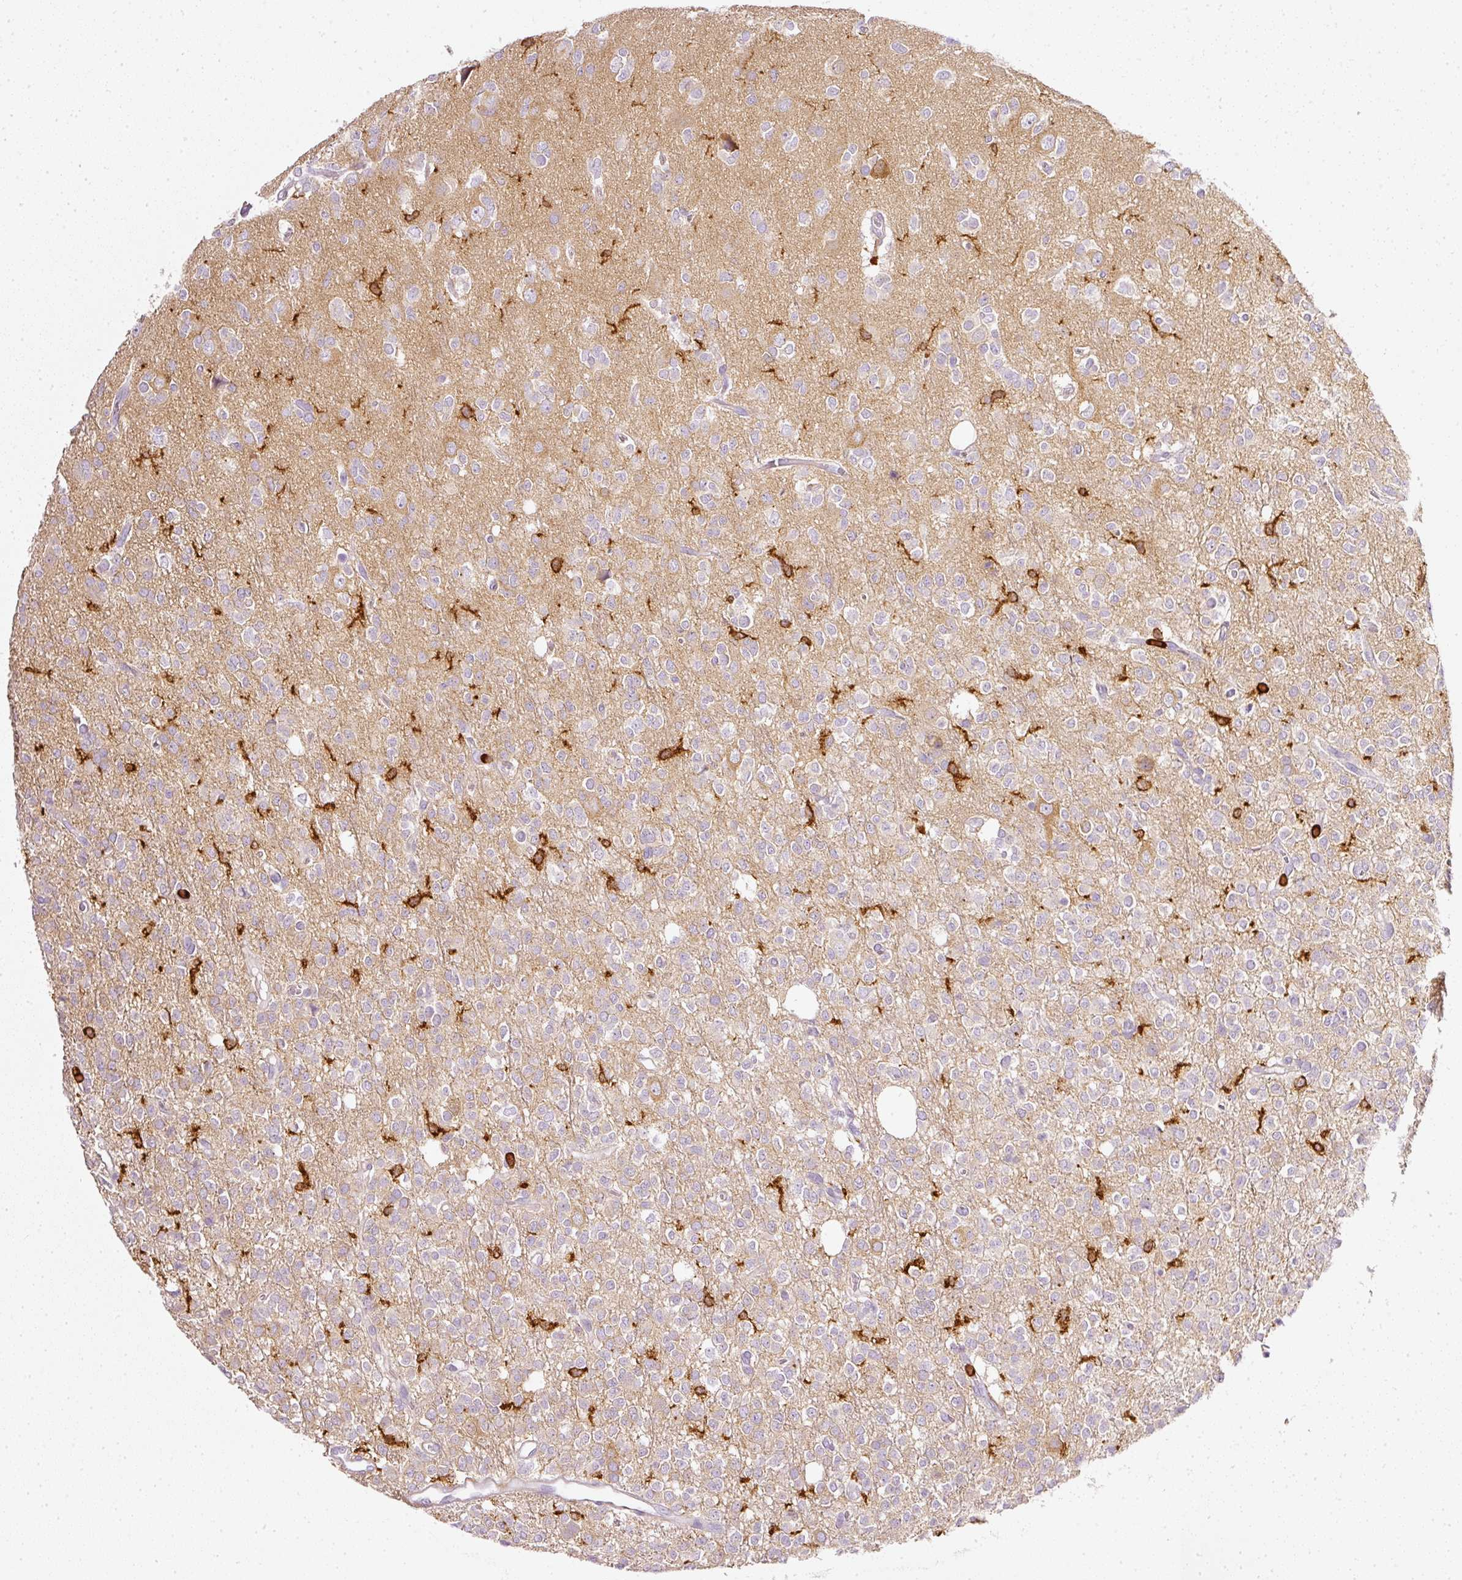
{"staining": {"intensity": "negative", "quantity": "none", "location": "none"}, "tissue": "glioma", "cell_type": "Tumor cells", "image_type": "cancer", "snomed": [{"axis": "morphology", "description": "Glioma, malignant, Low grade"}, {"axis": "topography", "description": "Brain"}], "caption": "This micrograph is of low-grade glioma (malignant) stained with immunohistochemistry (IHC) to label a protein in brown with the nuclei are counter-stained blue. There is no staining in tumor cells. The staining was performed using DAB to visualize the protein expression in brown, while the nuclei were stained in blue with hematoxylin (Magnification: 20x).", "gene": "EVL", "patient": {"sex": "female", "age": 33}}